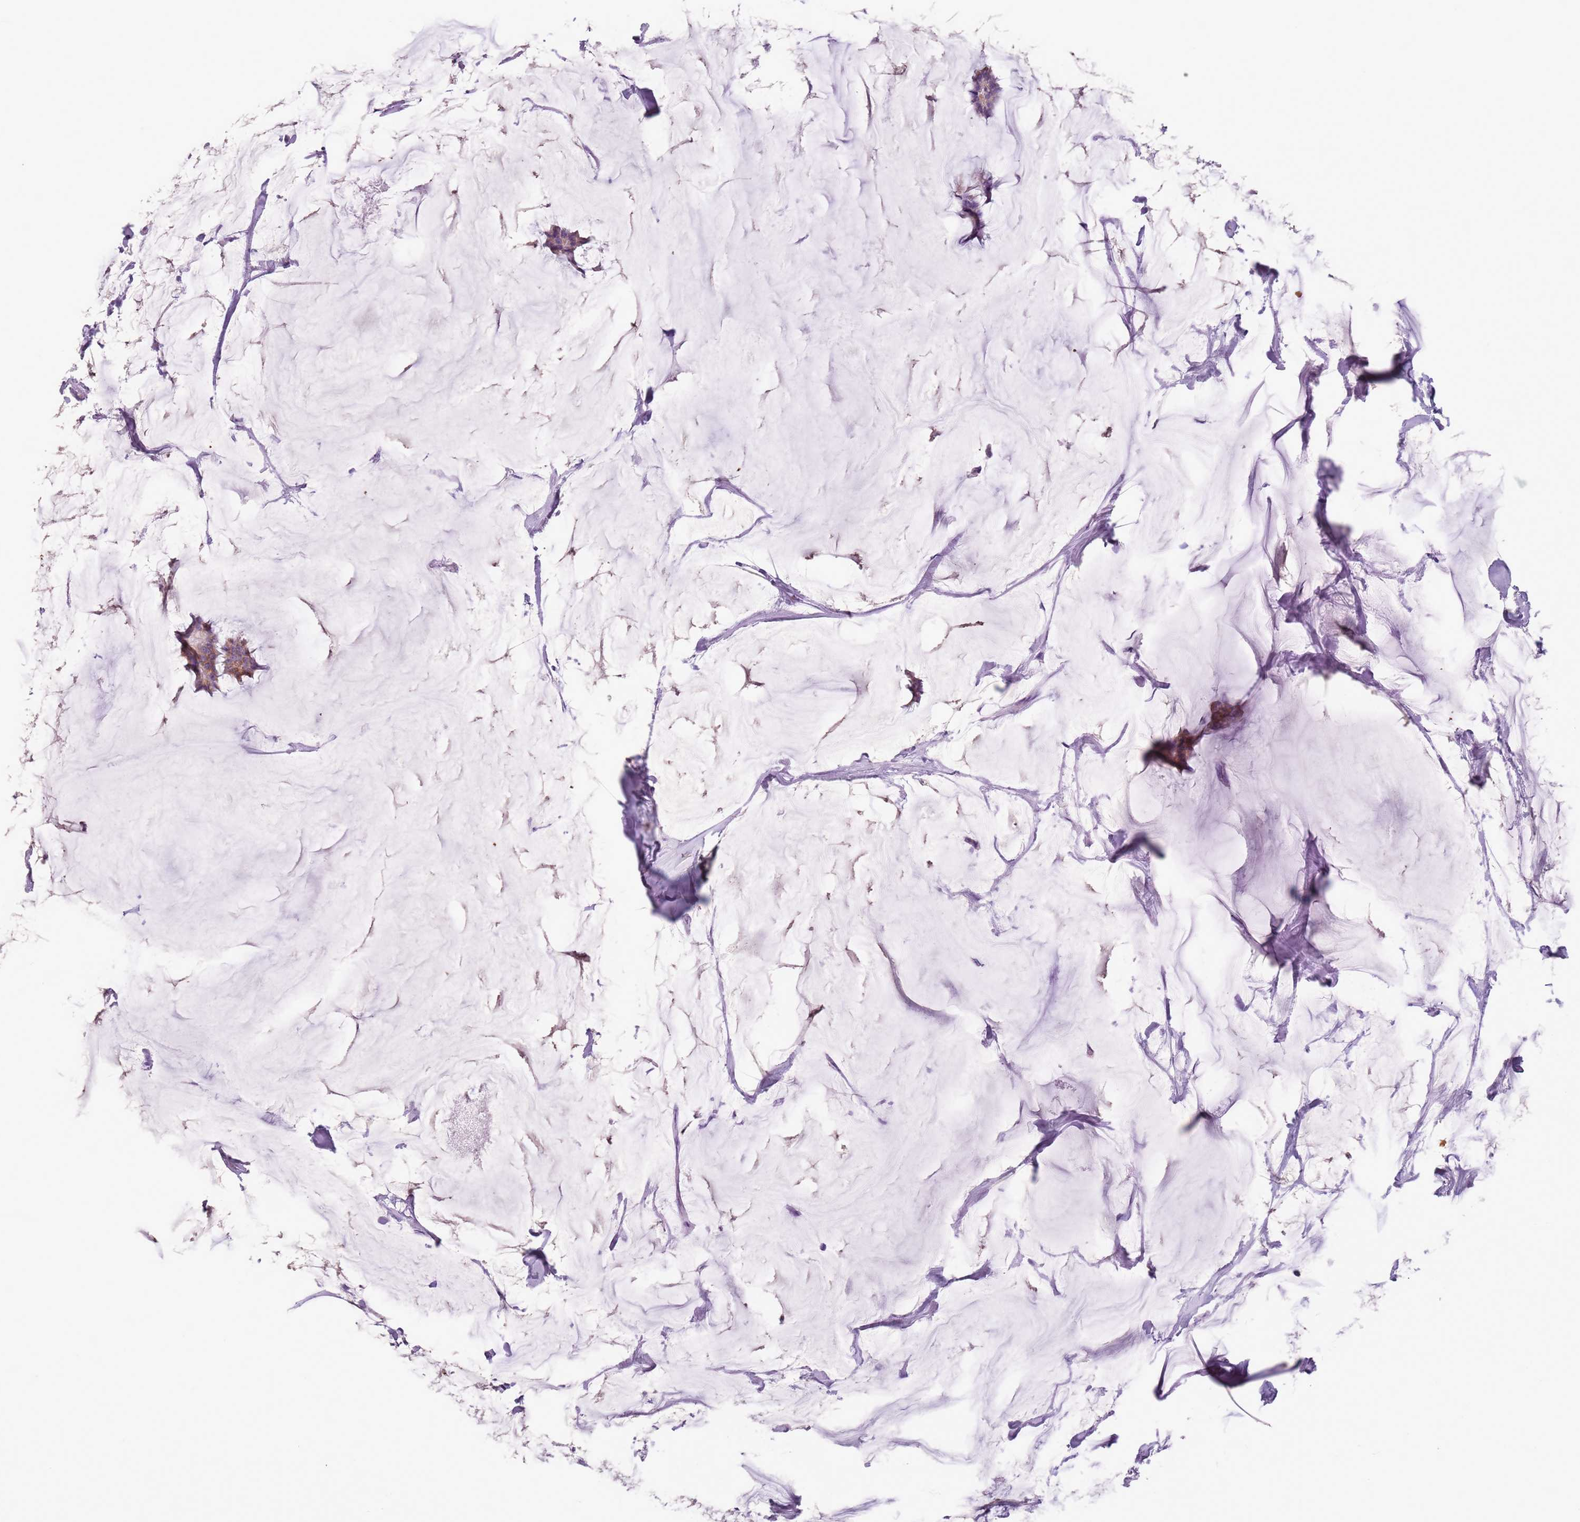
{"staining": {"intensity": "moderate", "quantity": "25%-75%", "location": "cytoplasmic/membranous"}, "tissue": "breast cancer", "cell_type": "Tumor cells", "image_type": "cancer", "snomed": [{"axis": "morphology", "description": "Duct carcinoma"}, {"axis": "topography", "description": "Breast"}], "caption": "A brown stain labels moderate cytoplasmic/membranous expression of a protein in breast cancer tumor cells. (brown staining indicates protein expression, while blue staining denotes nuclei).", "gene": "HYOU1", "patient": {"sex": "female", "age": 93}}